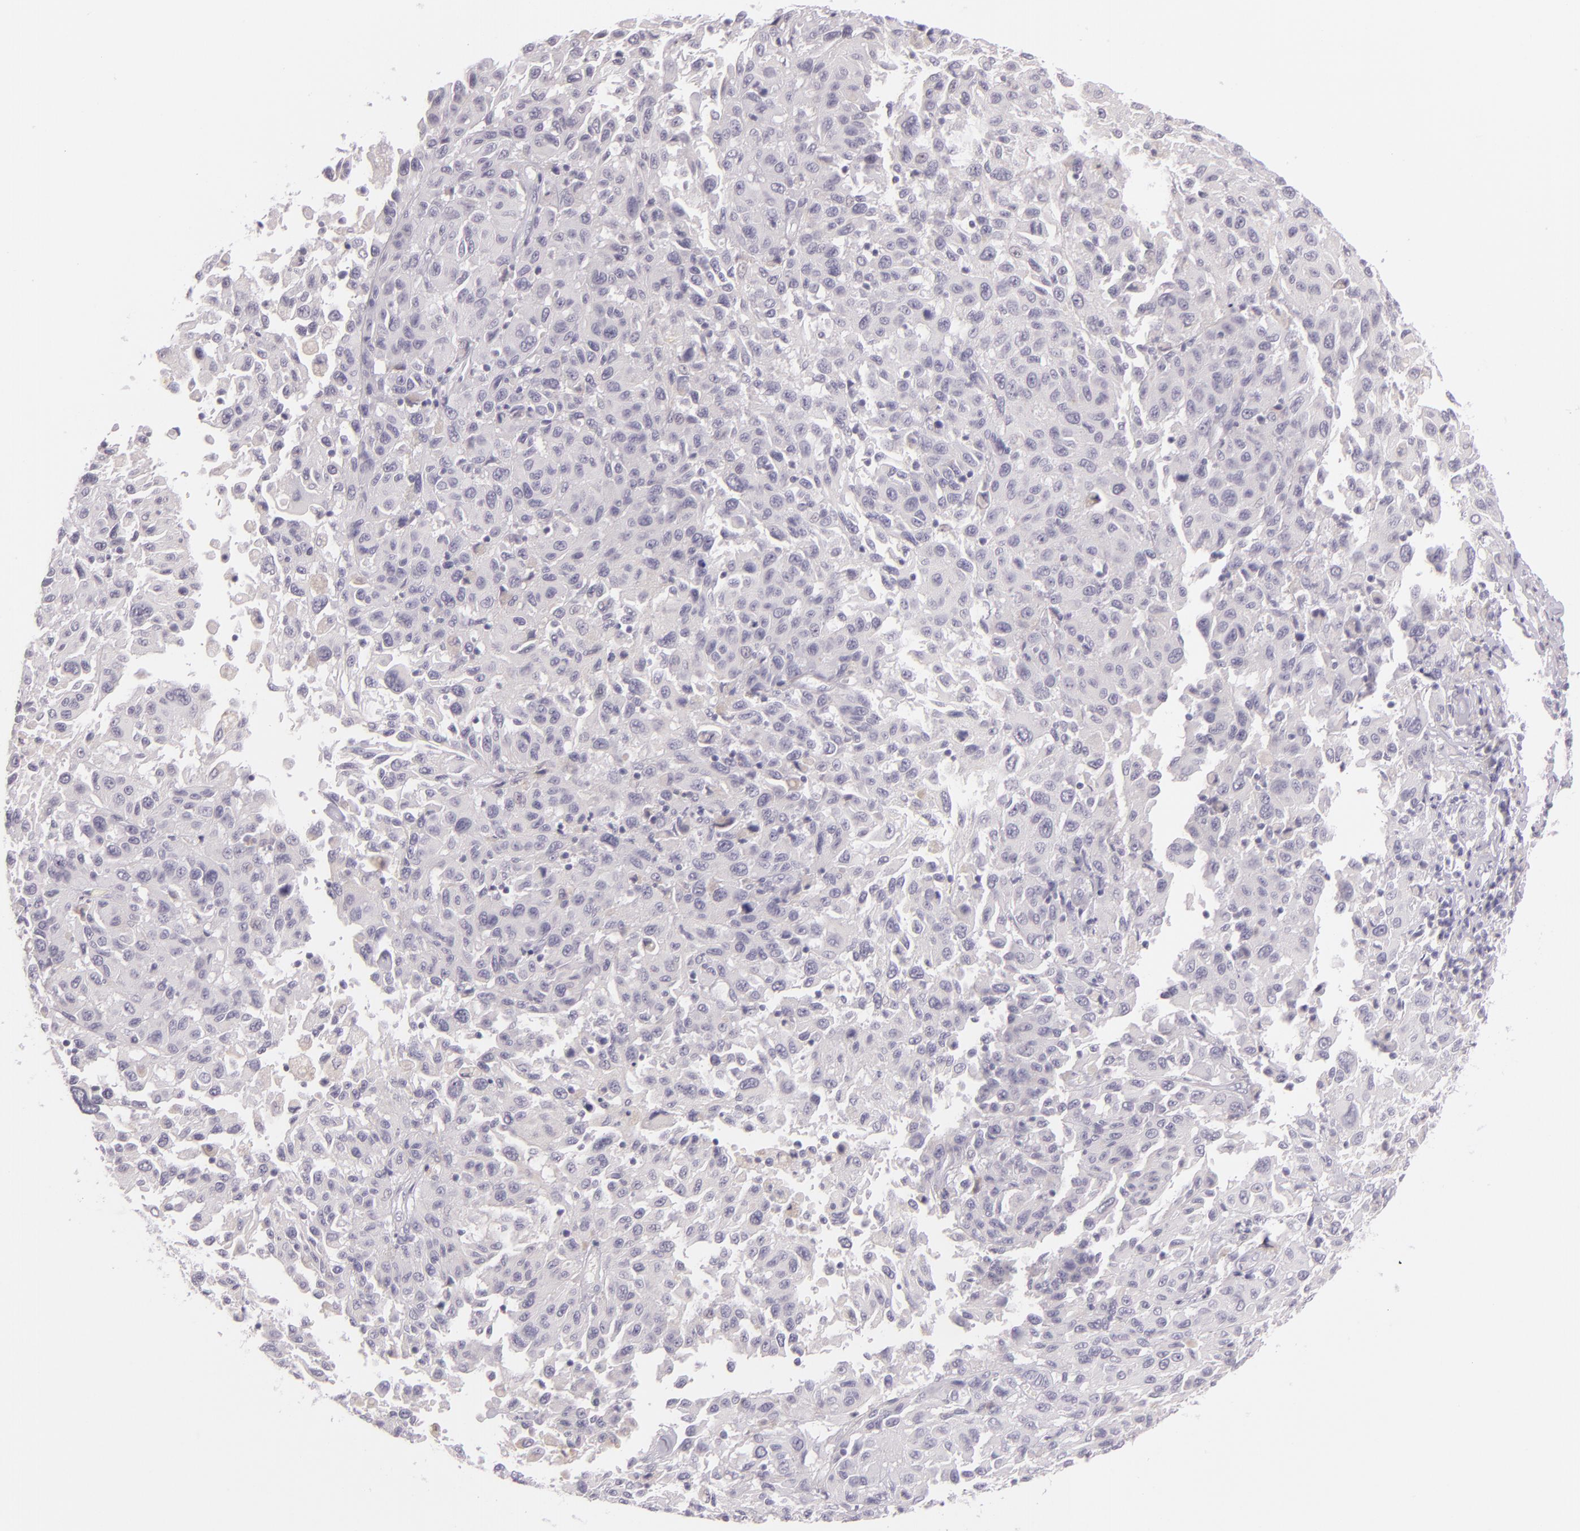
{"staining": {"intensity": "negative", "quantity": "none", "location": "none"}, "tissue": "melanoma", "cell_type": "Tumor cells", "image_type": "cancer", "snomed": [{"axis": "morphology", "description": "Malignant melanoma, NOS"}, {"axis": "topography", "description": "Skin"}], "caption": "Human melanoma stained for a protein using immunohistochemistry (IHC) displays no staining in tumor cells.", "gene": "CBS", "patient": {"sex": "female", "age": 77}}